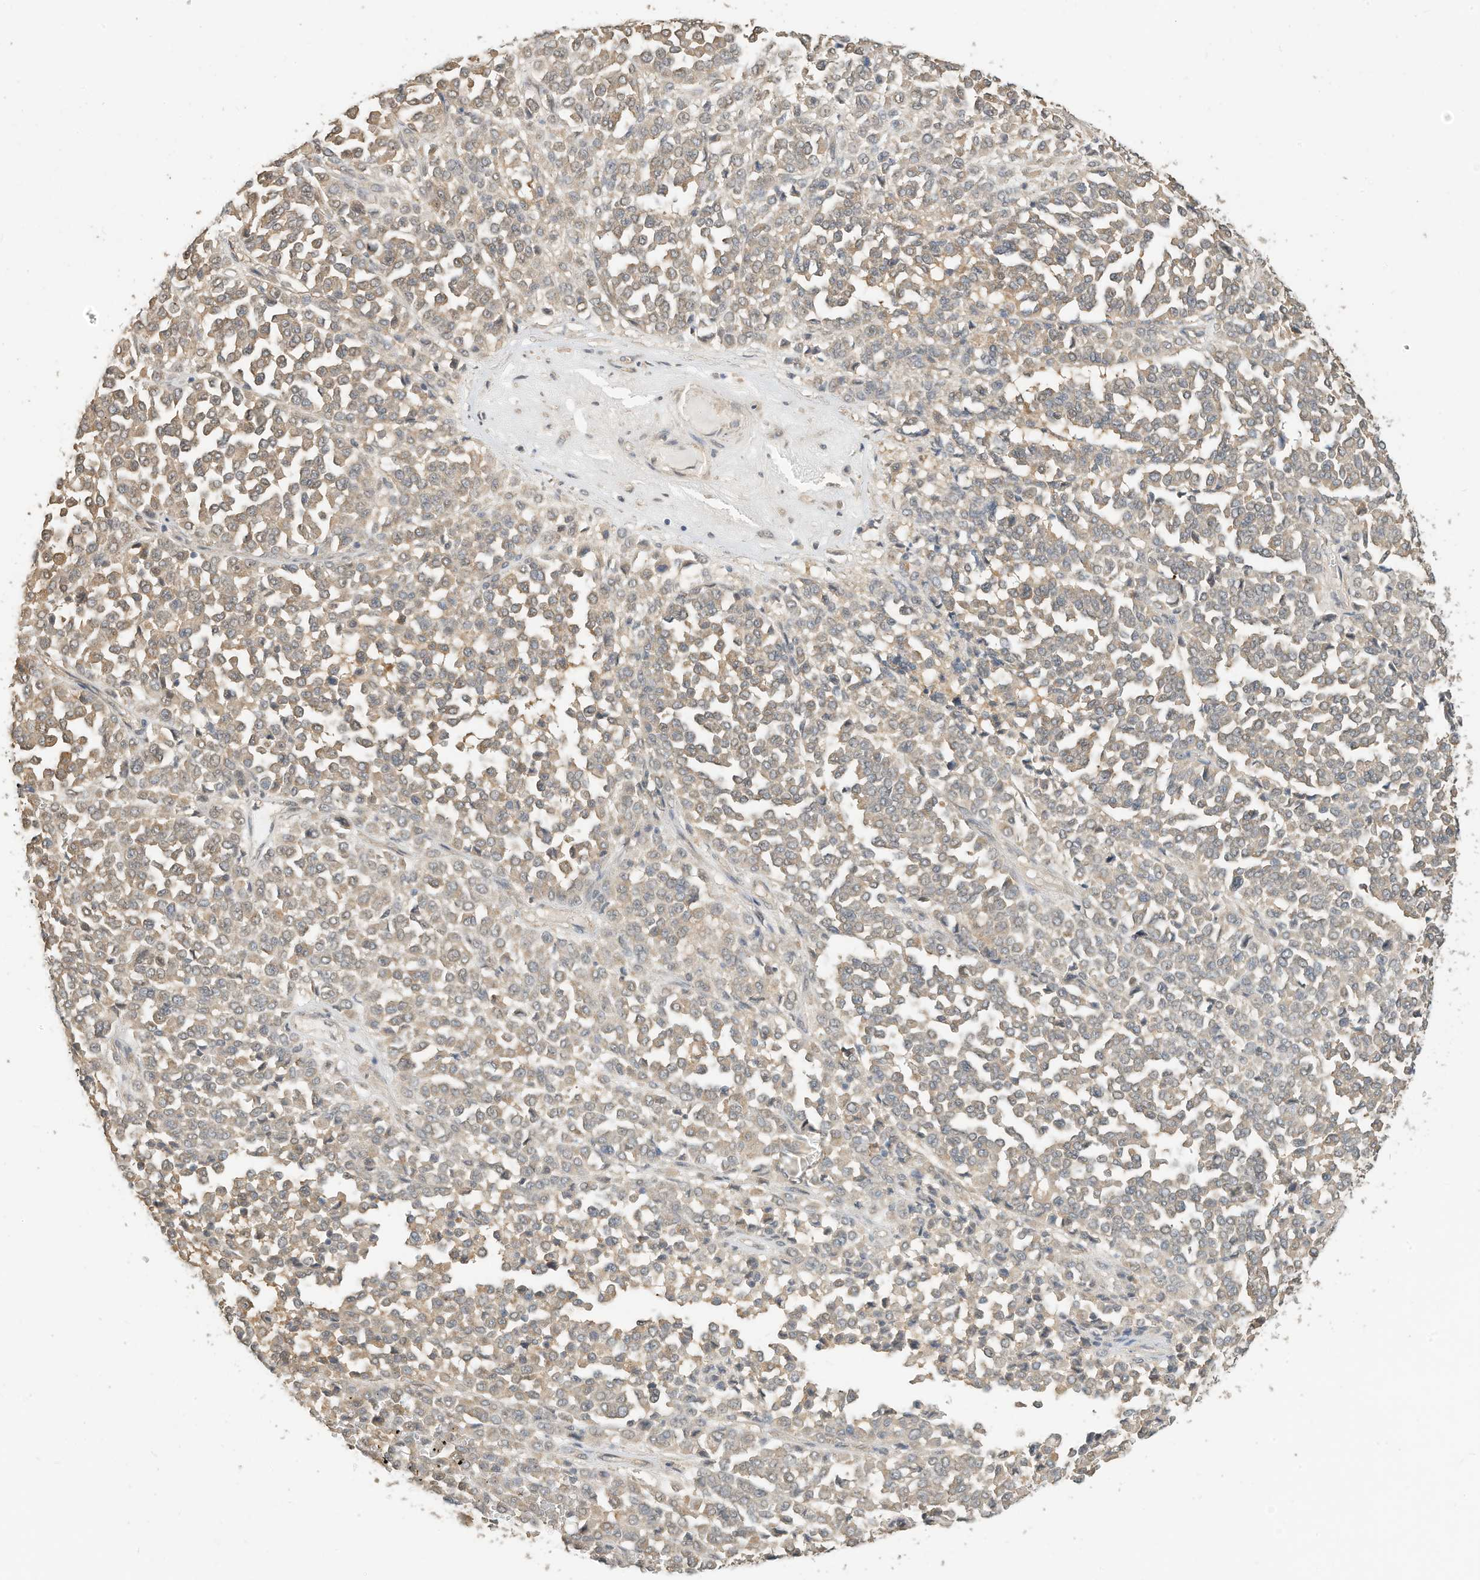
{"staining": {"intensity": "weak", "quantity": ">75%", "location": "cytoplasmic/membranous"}, "tissue": "melanoma", "cell_type": "Tumor cells", "image_type": "cancer", "snomed": [{"axis": "morphology", "description": "Malignant melanoma, Metastatic site"}, {"axis": "topography", "description": "Pancreas"}], "caption": "There is low levels of weak cytoplasmic/membranous staining in tumor cells of malignant melanoma (metastatic site), as demonstrated by immunohistochemical staining (brown color).", "gene": "OFD1", "patient": {"sex": "female", "age": 30}}